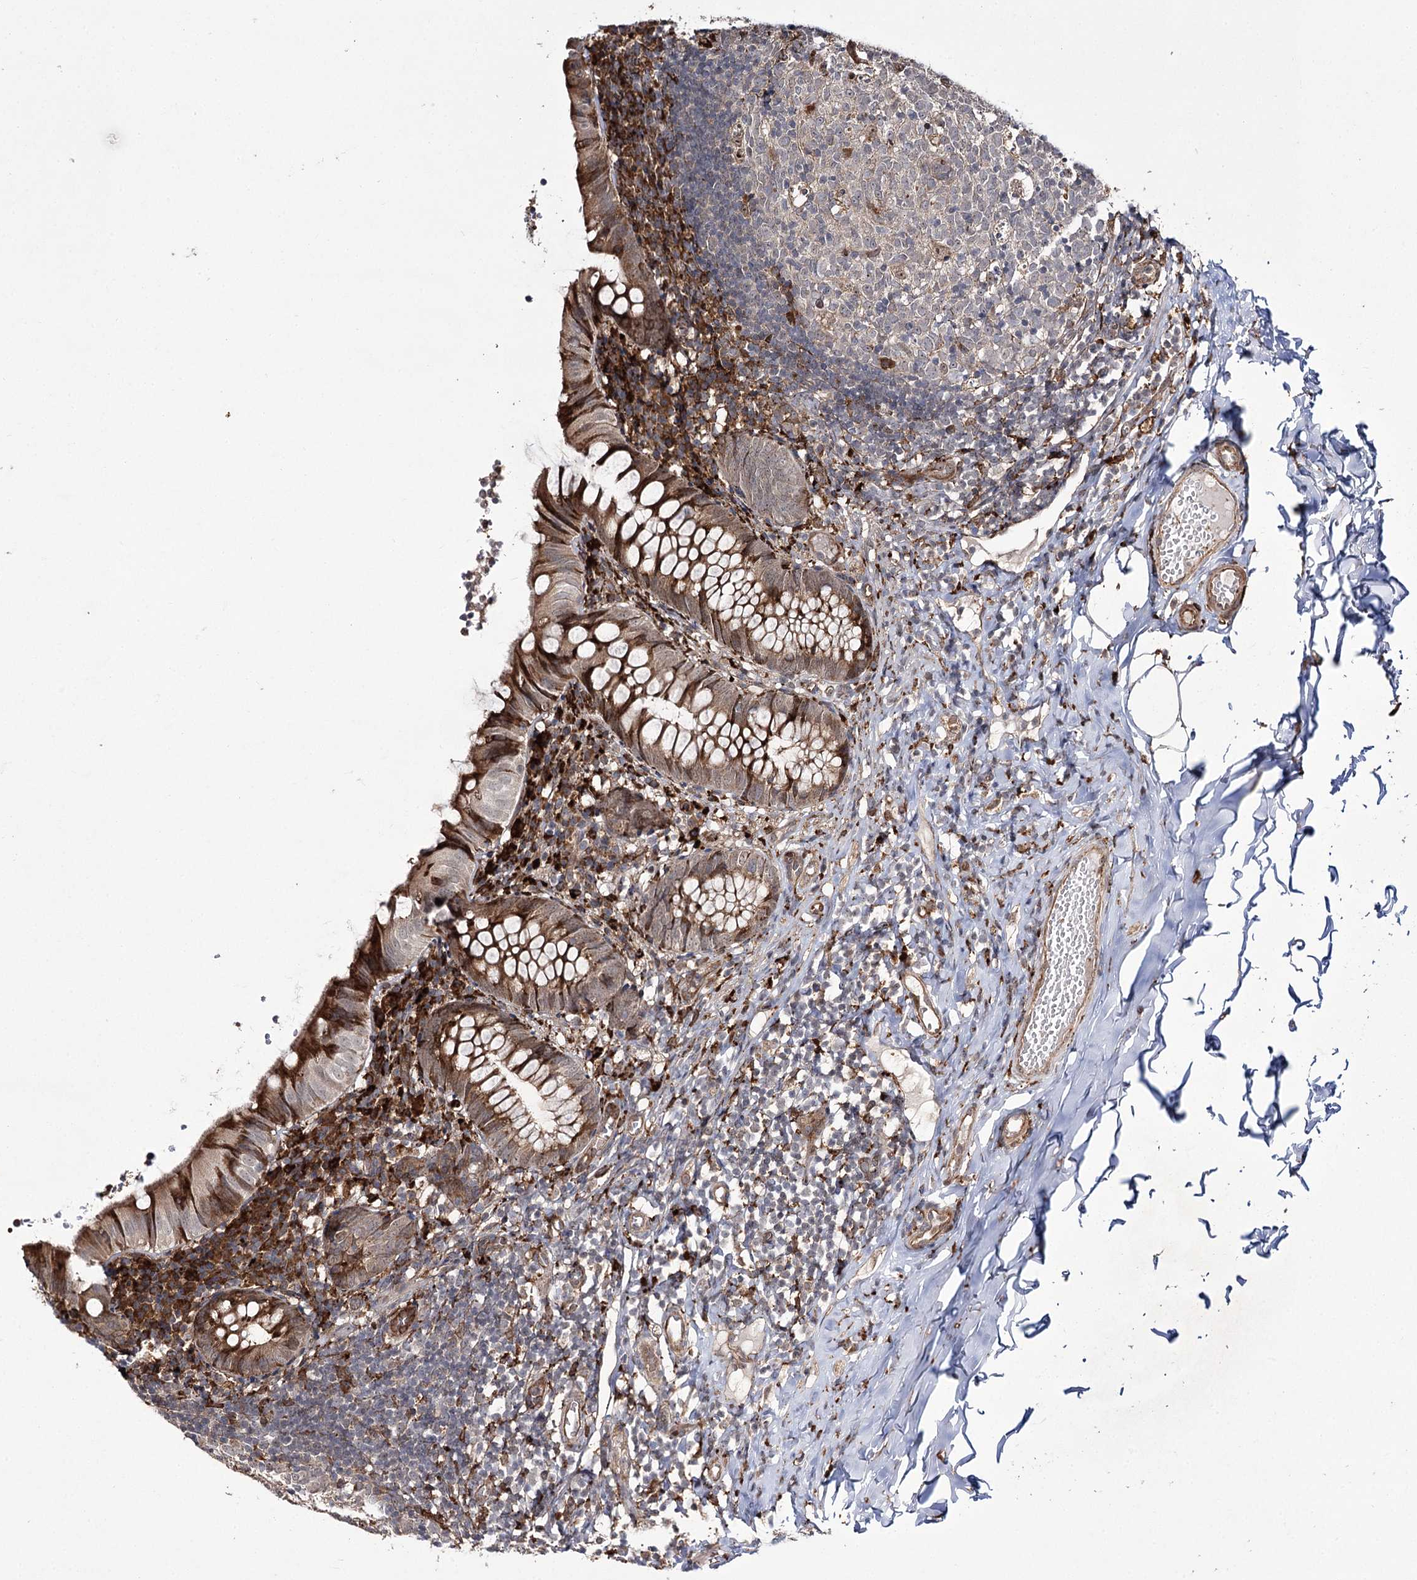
{"staining": {"intensity": "moderate", "quantity": ">75%", "location": "cytoplasmic/membranous"}, "tissue": "appendix", "cell_type": "Glandular cells", "image_type": "normal", "snomed": [{"axis": "morphology", "description": "Normal tissue, NOS"}, {"axis": "topography", "description": "Appendix"}], "caption": "A medium amount of moderate cytoplasmic/membranous positivity is seen in approximately >75% of glandular cells in benign appendix. Nuclei are stained in blue.", "gene": "FANCL", "patient": {"sex": "male", "age": 8}}